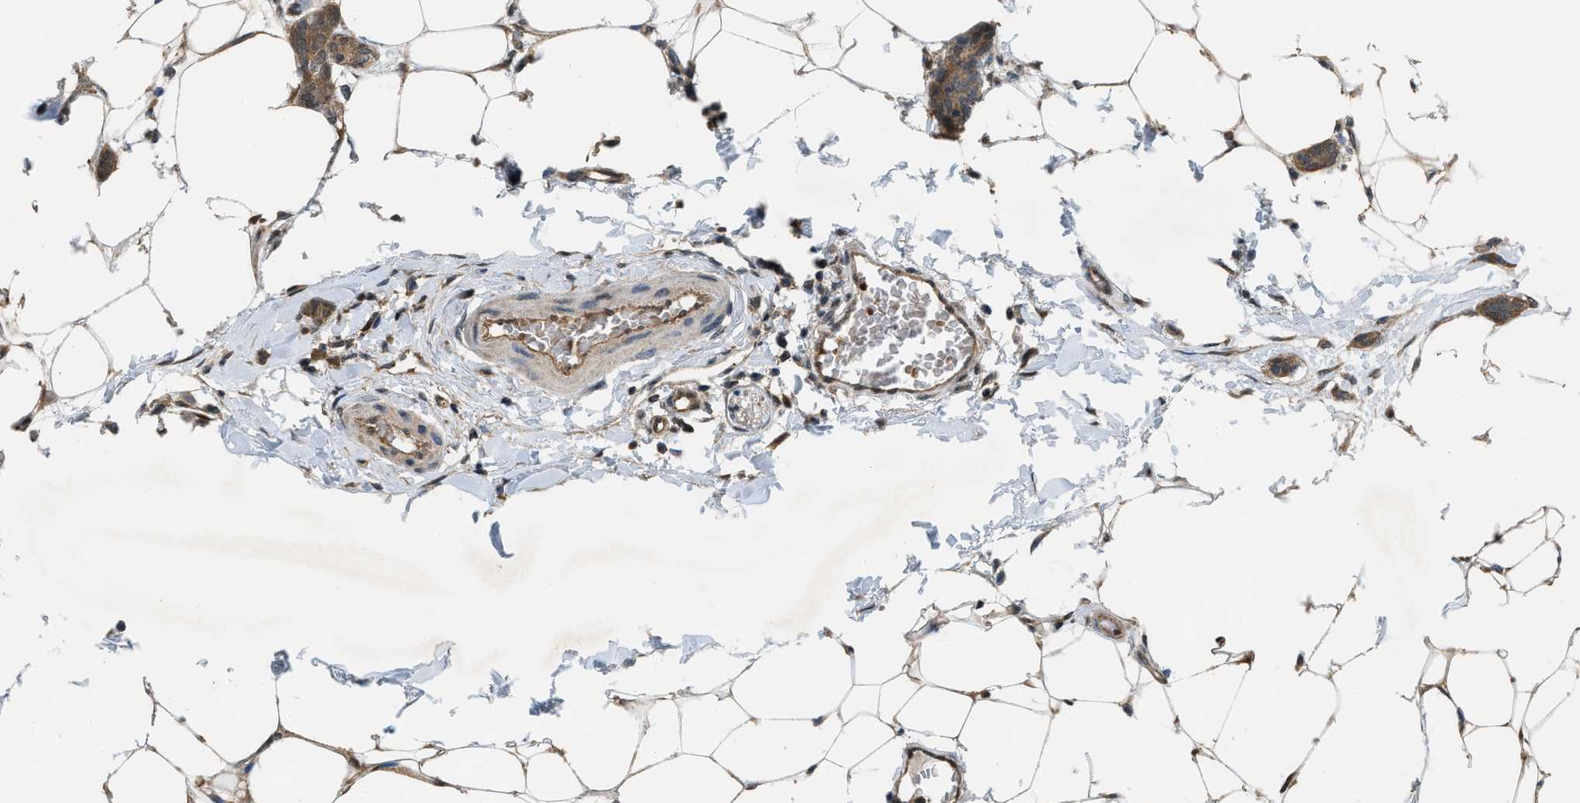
{"staining": {"intensity": "moderate", "quantity": ">75%", "location": "cytoplasmic/membranous"}, "tissue": "breast cancer", "cell_type": "Tumor cells", "image_type": "cancer", "snomed": [{"axis": "morphology", "description": "Lobular carcinoma"}, {"axis": "topography", "description": "Skin"}, {"axis": "topography", "description": "Breast"}], "caption": "Breast cancer tissue shows moderate cytoplasmic/membranous staining in approximately >75% of tumor cells", "gene": "BCL7C", "patient": {"sex": "female", "age": 46}}